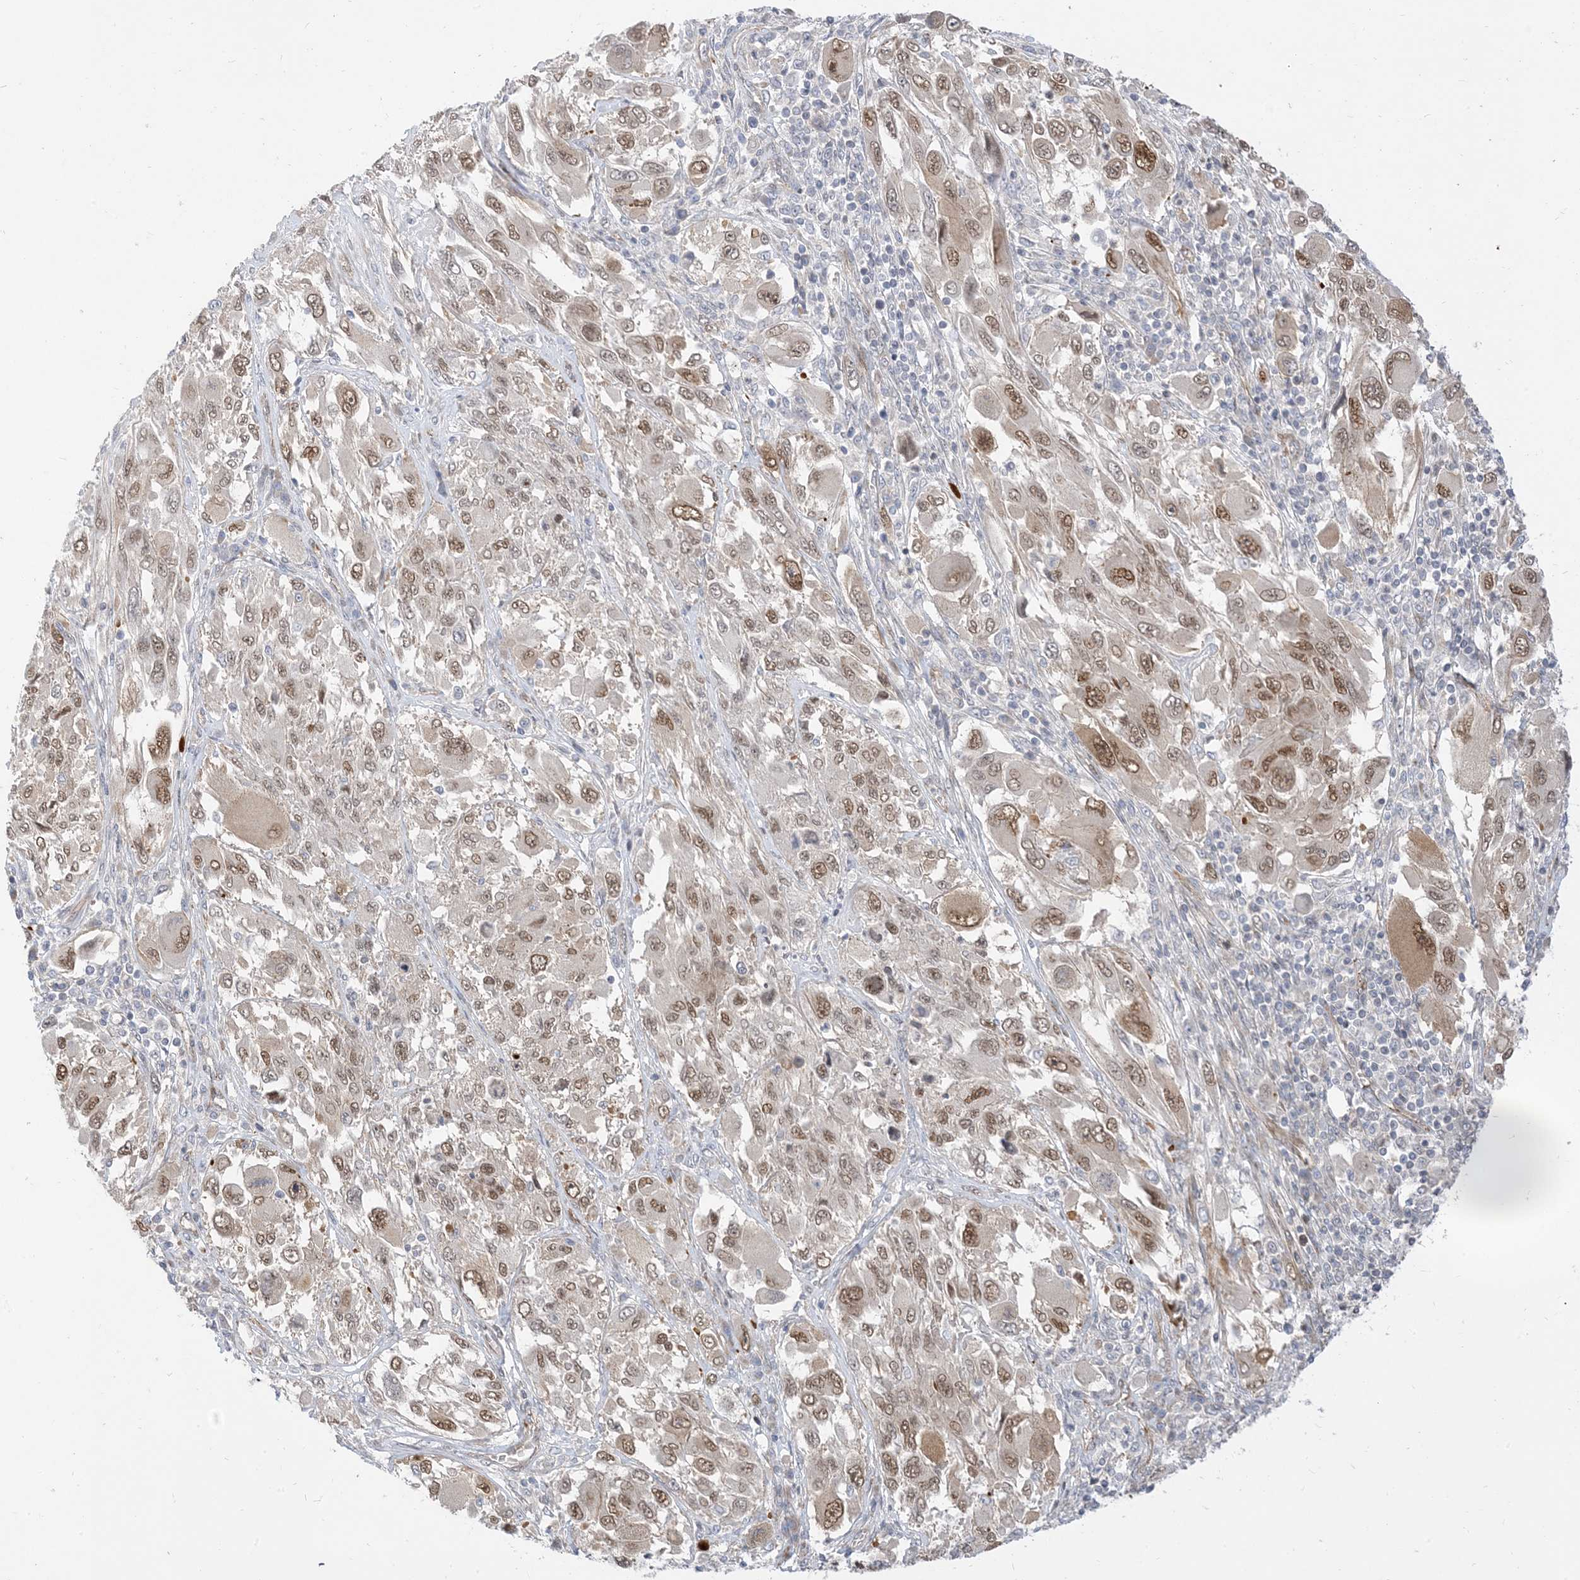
{"staining": {"intensity": "moderate", "quantity": ">75%", "location": "nuclear"}, "tissue": "melanoma", "cell_type": "Tumor cells", "image_type": "cancer", "snomed": [{"axis": "morphology", "description": "Malignant melanoma, NOS"}, {"axis": "topography", "description": "Skin"}], "caption": "An immunohistochemistry (IHC) histopathology image of tumor tissue is shown. Protein staining in brown labels moderate nuclear positivity in melanoma within tumor cells. (DAB IHC with brightfield microscopy, high magnification).", "gene": "TYSND1", "patient": {"sex": "female", "age": 91}}